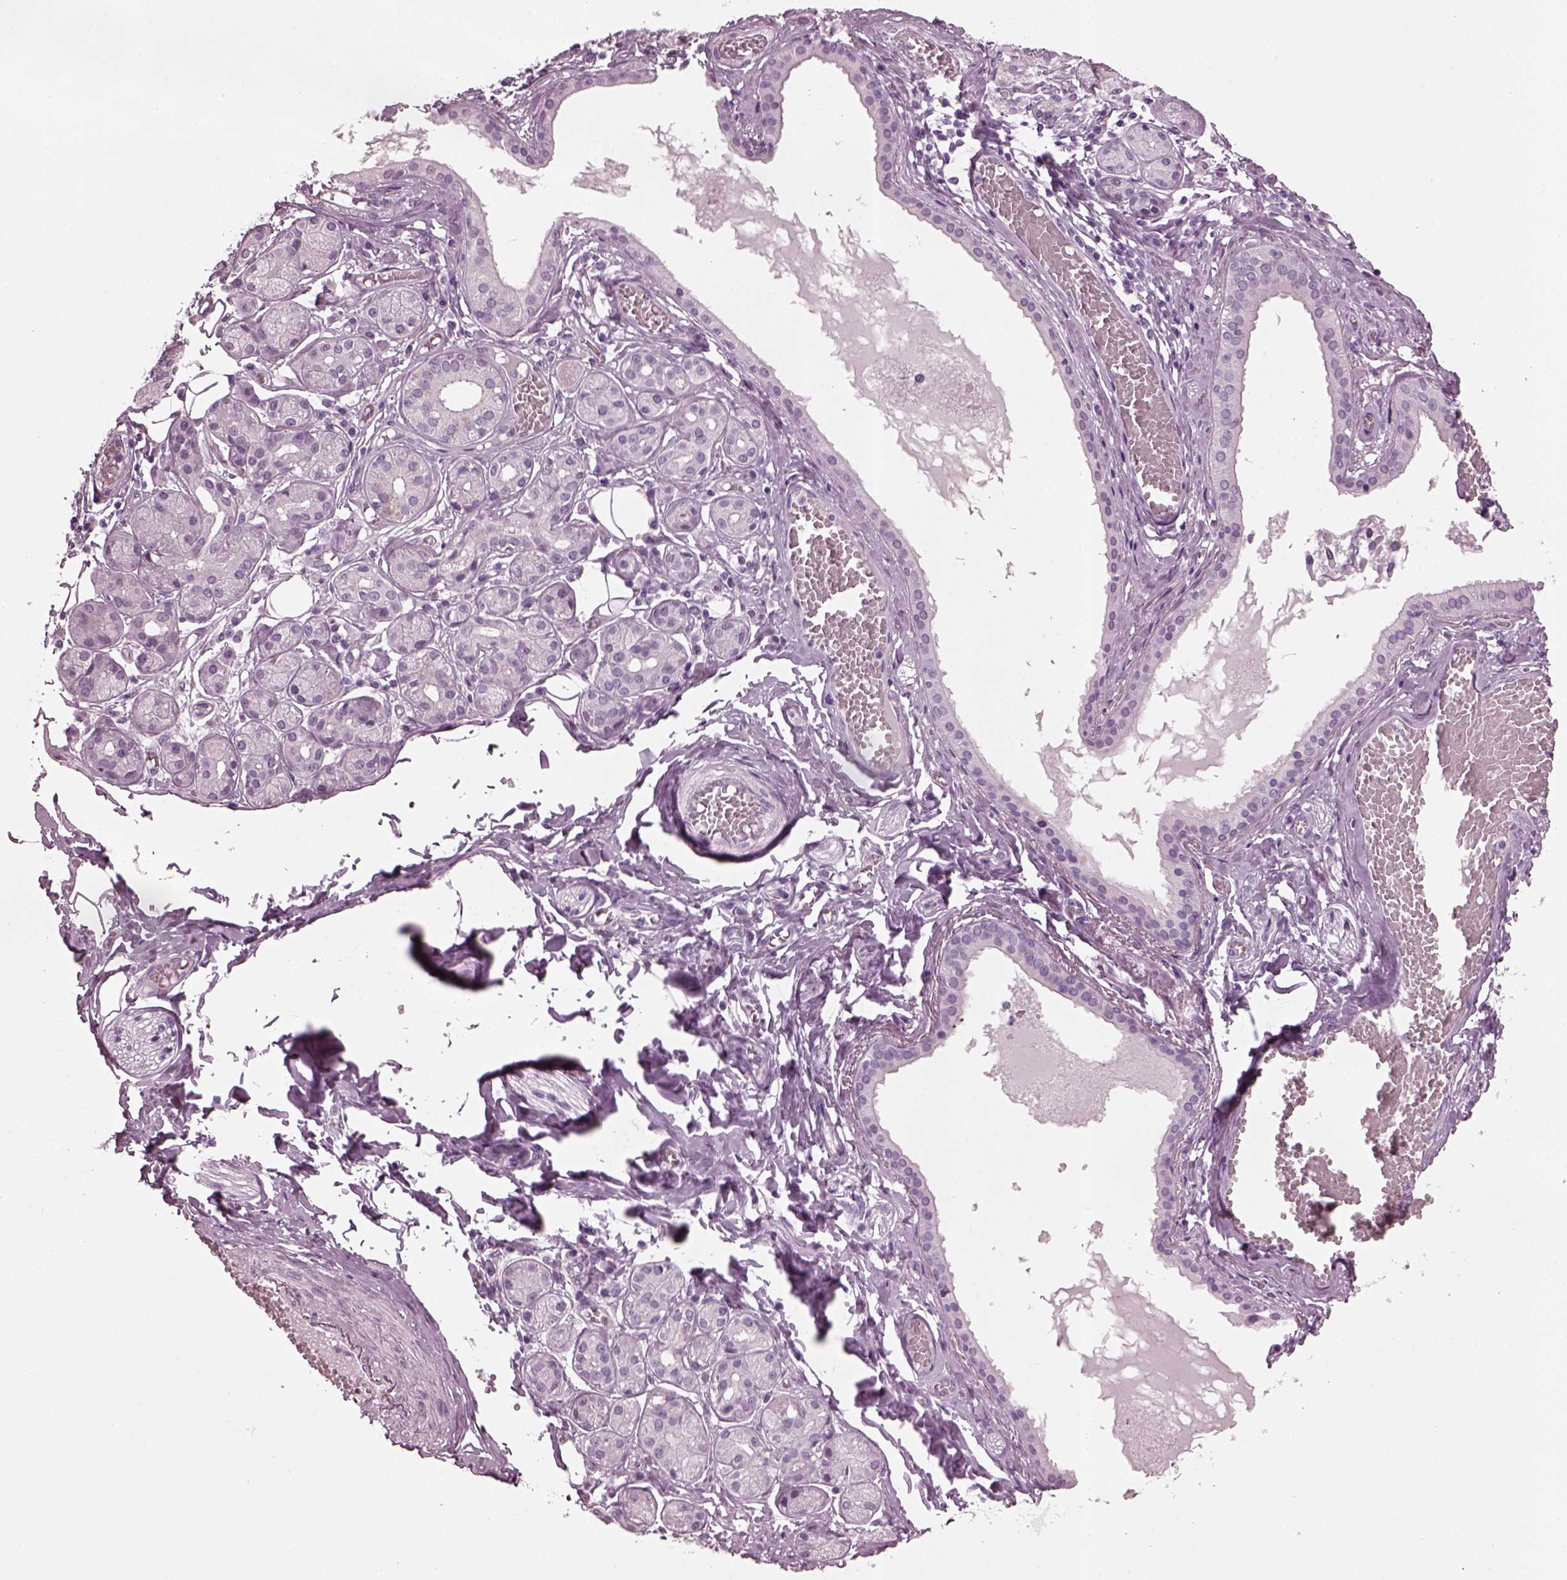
{"staining": {"intensity": "negative", "quantity": "none", "location": "none"}, "tissue": "salivary gland", "cell_type": "Glandular cells", "image_type": "normal", "snomed": [{"axis": "morphology", "description": "Normal tissue, NOS"}, {"axis": "topography", "description": "Salivary gland"}, {"axis": "topography", "description": "Peripheral nerve tissue"}], "caption": "High magnification brightfield microscopy of benign salivary gland stained with DAB (brown) and counterstained with hematoxylin (blue): glandular cells show no significant positivity. The staining was performed using DAB to visualize the protein expression in brown, while the nuclei were stained in blue with hematoxylin (Magnification: 20x).", "gene": "SLC6A17", "patient": {"sex": "male", "age": 71}}